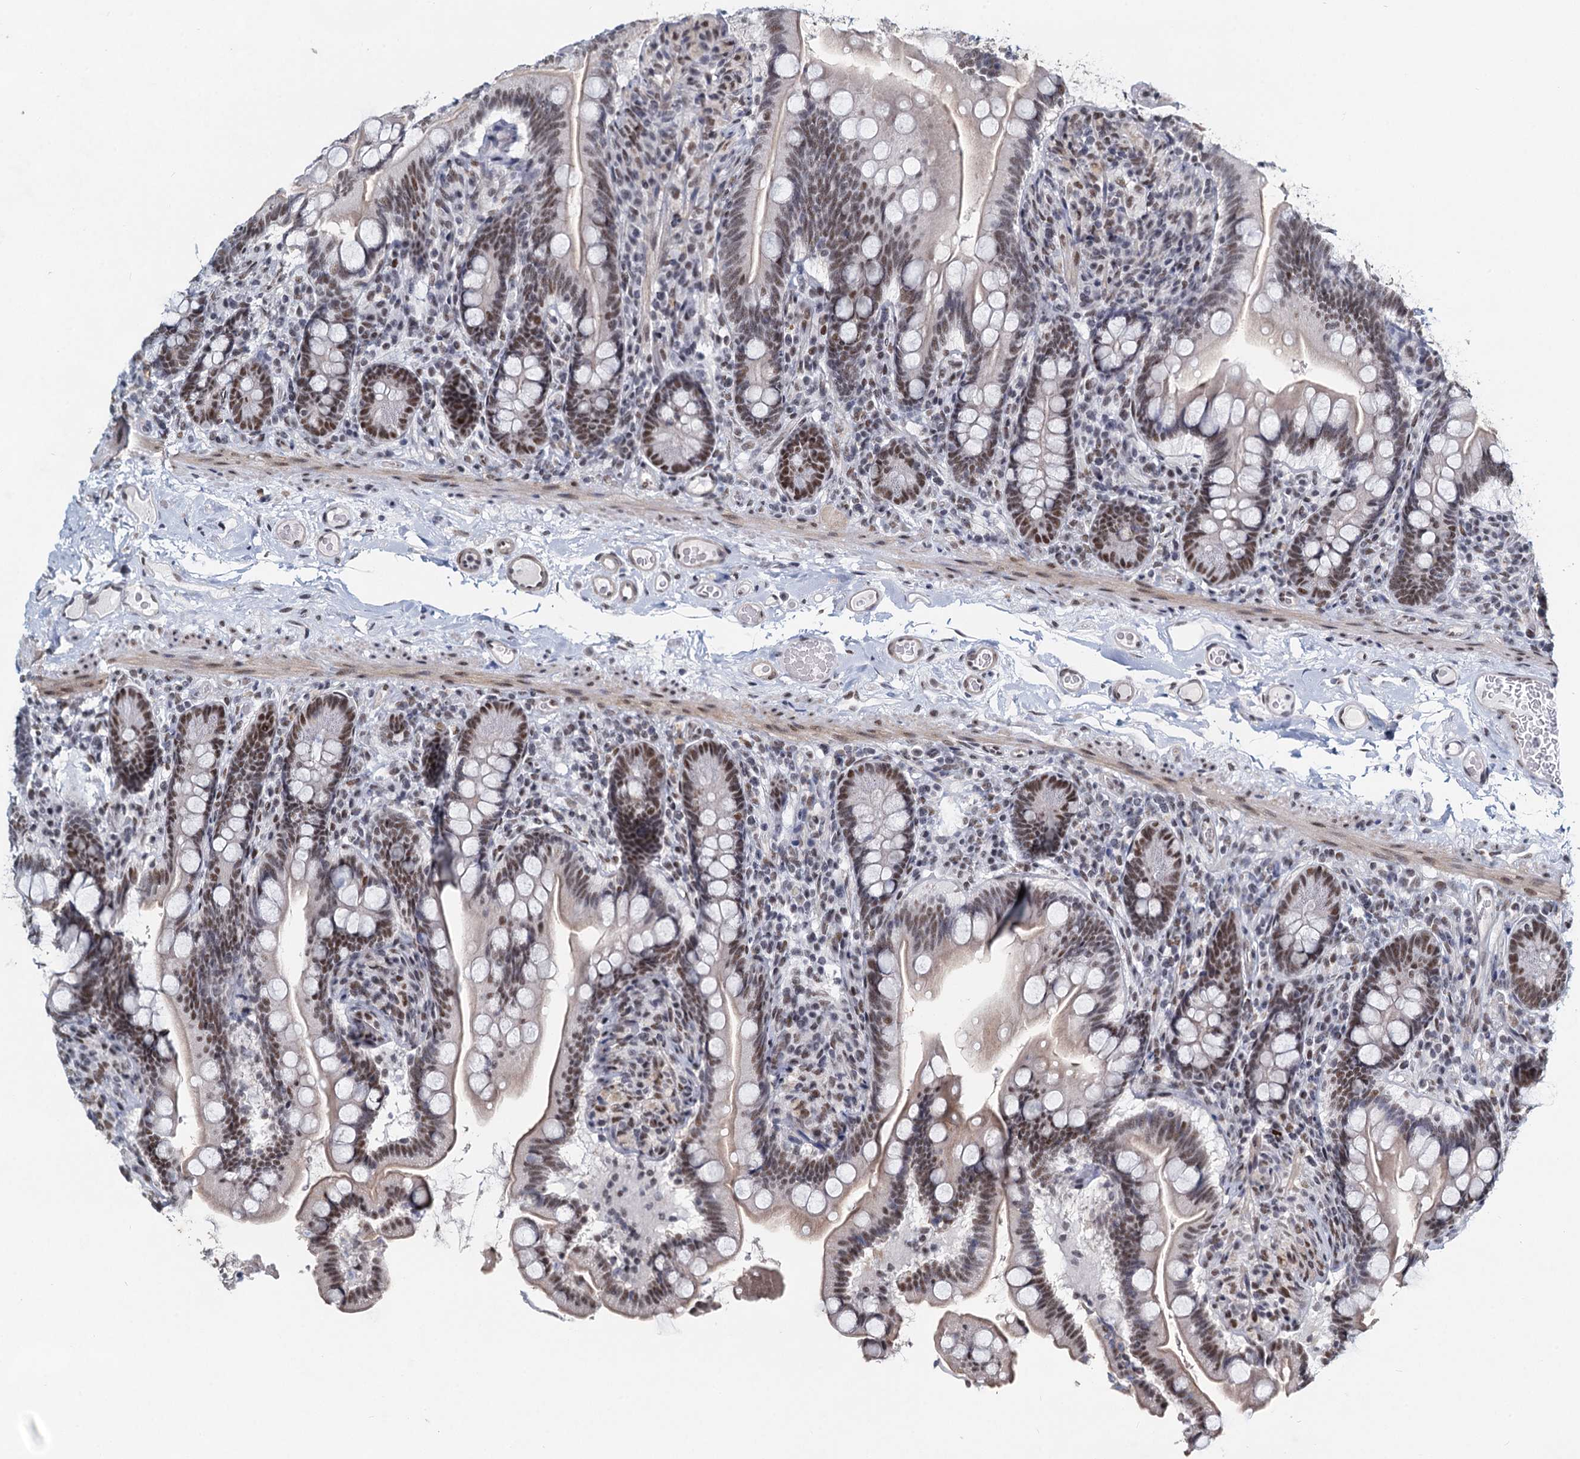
{"staining": {"intensity": "moderate", "quantity": "25%-75%", "location": "nuclear"}, "tissue": "small intestine", "cell_type": "Glandular cells", "image_type": "normal", "snomed": [{"axis": "morphology", "description": "Normal tissue, NOS"}, {"axis": "topography", "description": "Small intestine"}], "caption": "DAB (3,3'-diaminobenzidine) immunohistochemical staining of benign human small intestine reveals moderate nuclear protein staining in approximately 25%-75% of glandular cells. (IHC, brightfield microscopy, high magnification).", "gene": "METTL14", "patient": {"sex": "female", "age": 64}}